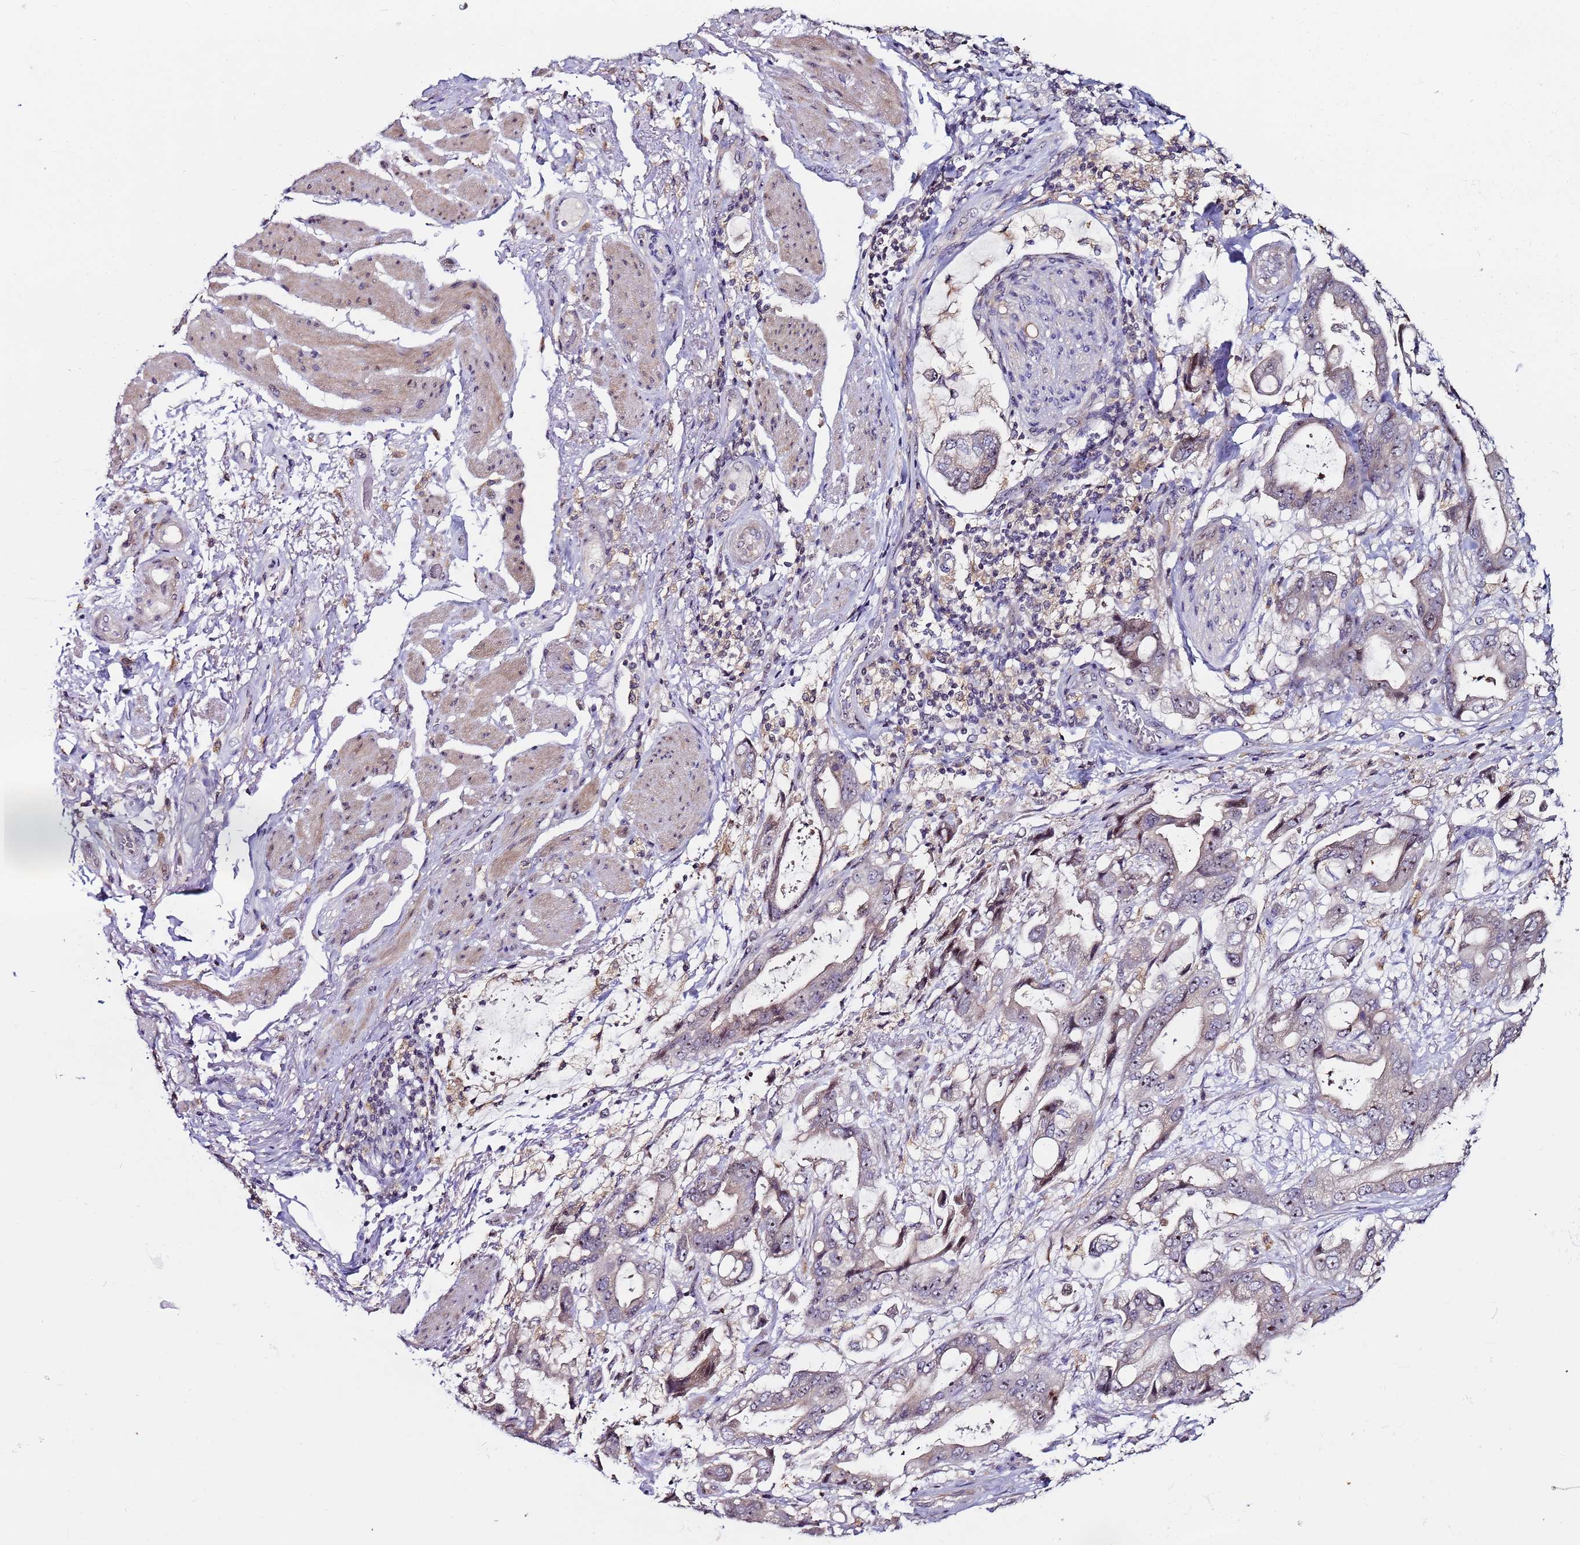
{"staining": {"intensity": "weak", "quantity": "<25%", "location": "nuclear"}, "tissue": "stomach cancer", "cell_type": "Tumor cells", "image_type": "cancer", "snomed": [{"axis": "morphology", "description": "Adenocarcinoma, NOS"}, {"axis": "topography", "description": "Stomach"}], "caption": "Stomach cancer (adenocarcinoma) was stained to show a protein in brown. There is no significant positivity in tumor cells.", "gene": "KRI1", "patient": {"sex": "male", "age": 62}}